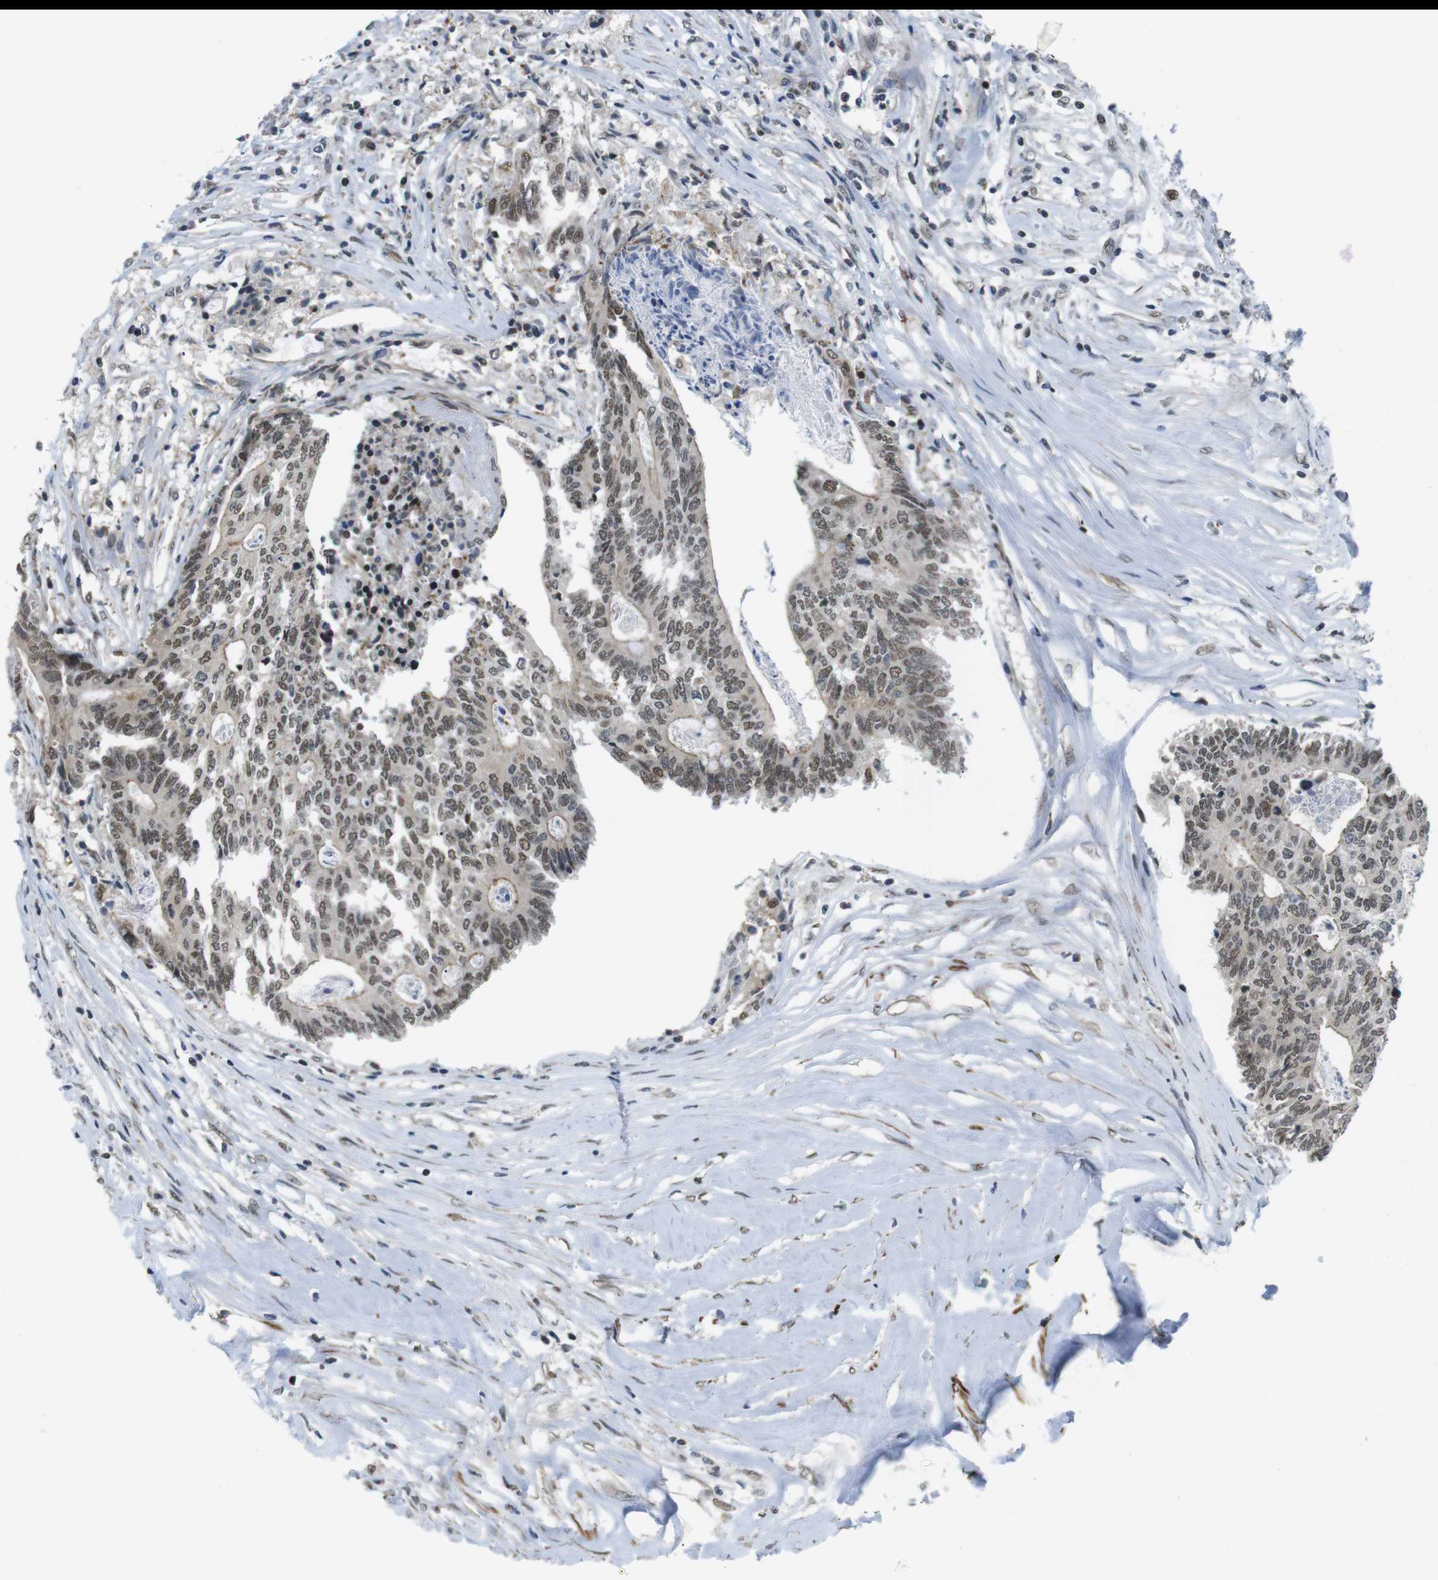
{"staining": {"intensity": "moderate", "quantity": ">75%", "location": "nuclear"}, "tissue": "colorectal cancer", "cell_type": "Tumor cells", "image_type": "cancer", "snomed": [{"axis": "morphology", "description": "Adenocarcinoma, NOS"}, {"axis": "topography", "description": "Rectum"}], "caption": "Protein staining shows moderate nuclear staining in approximately >75% of tumor cells in colorectal cancer. (DAB IHC, brown staining for protein, blue staining for nuclei).", "gene": "USP7", "patient": {"sex": "male", "age": 63}}